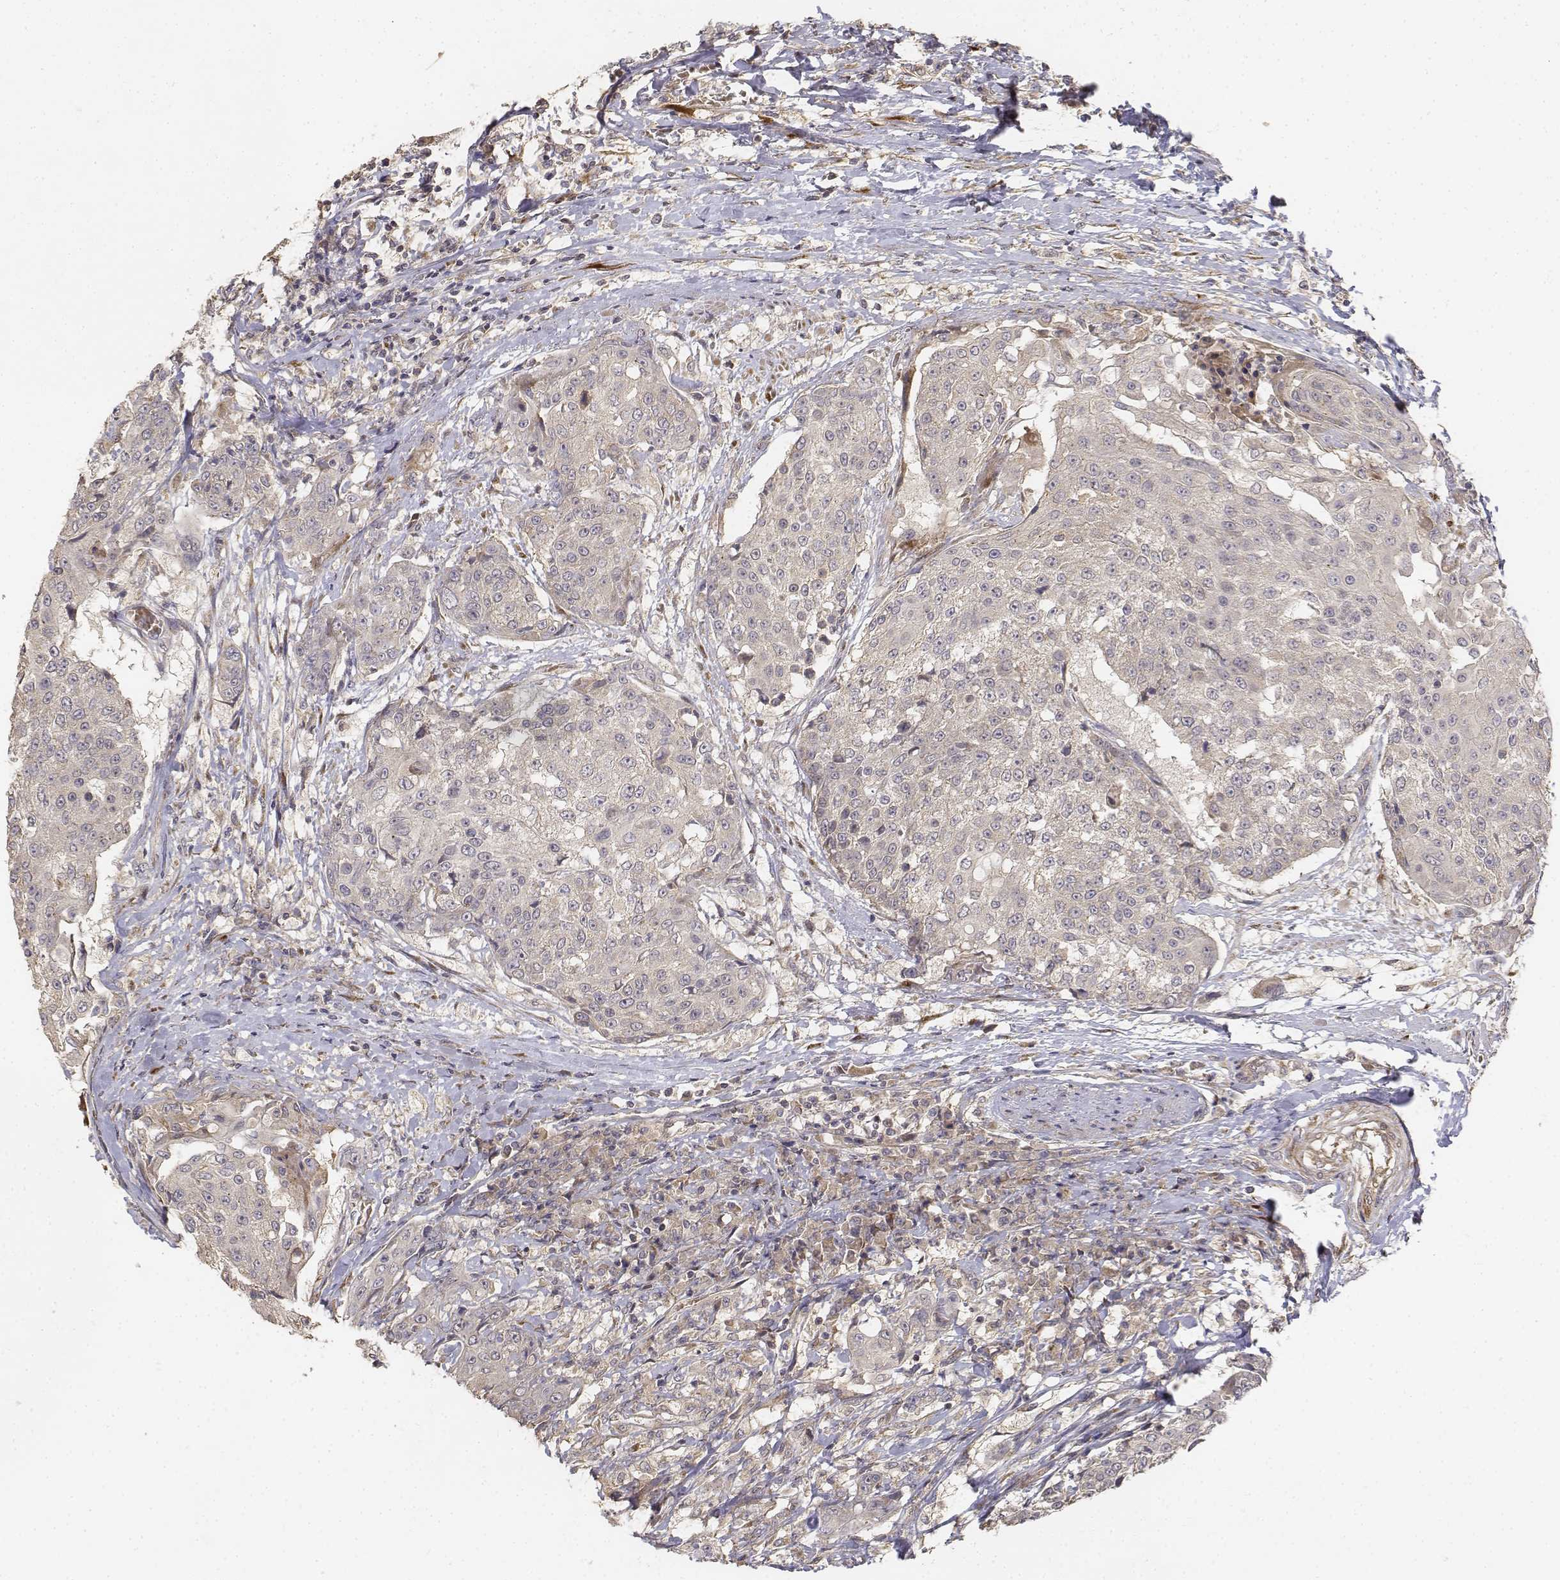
{"staining": {"intensity": "negative", "quantity": "none", "location": "none"}, "tissue": "urothelial cancer", "cell_type": "Tumor cells", "image_type": "cancer", "snomed": [{"axis": "morphology", "description": "Urothelial carcinoma, High grade"}, {"axis": "topography", "description": "Urinary bladder"}], "caption": "There is no significant expression in tumor cells of urothelial carcinoma (high-grade). (Stains: DAB immunohistochemistry (IHC) with hematoxylin counter stain, Microscopy: brightfield microscopy at high magnification).", "gene": "FBXO21", "patient": {"sex": "female", "age": 63}}